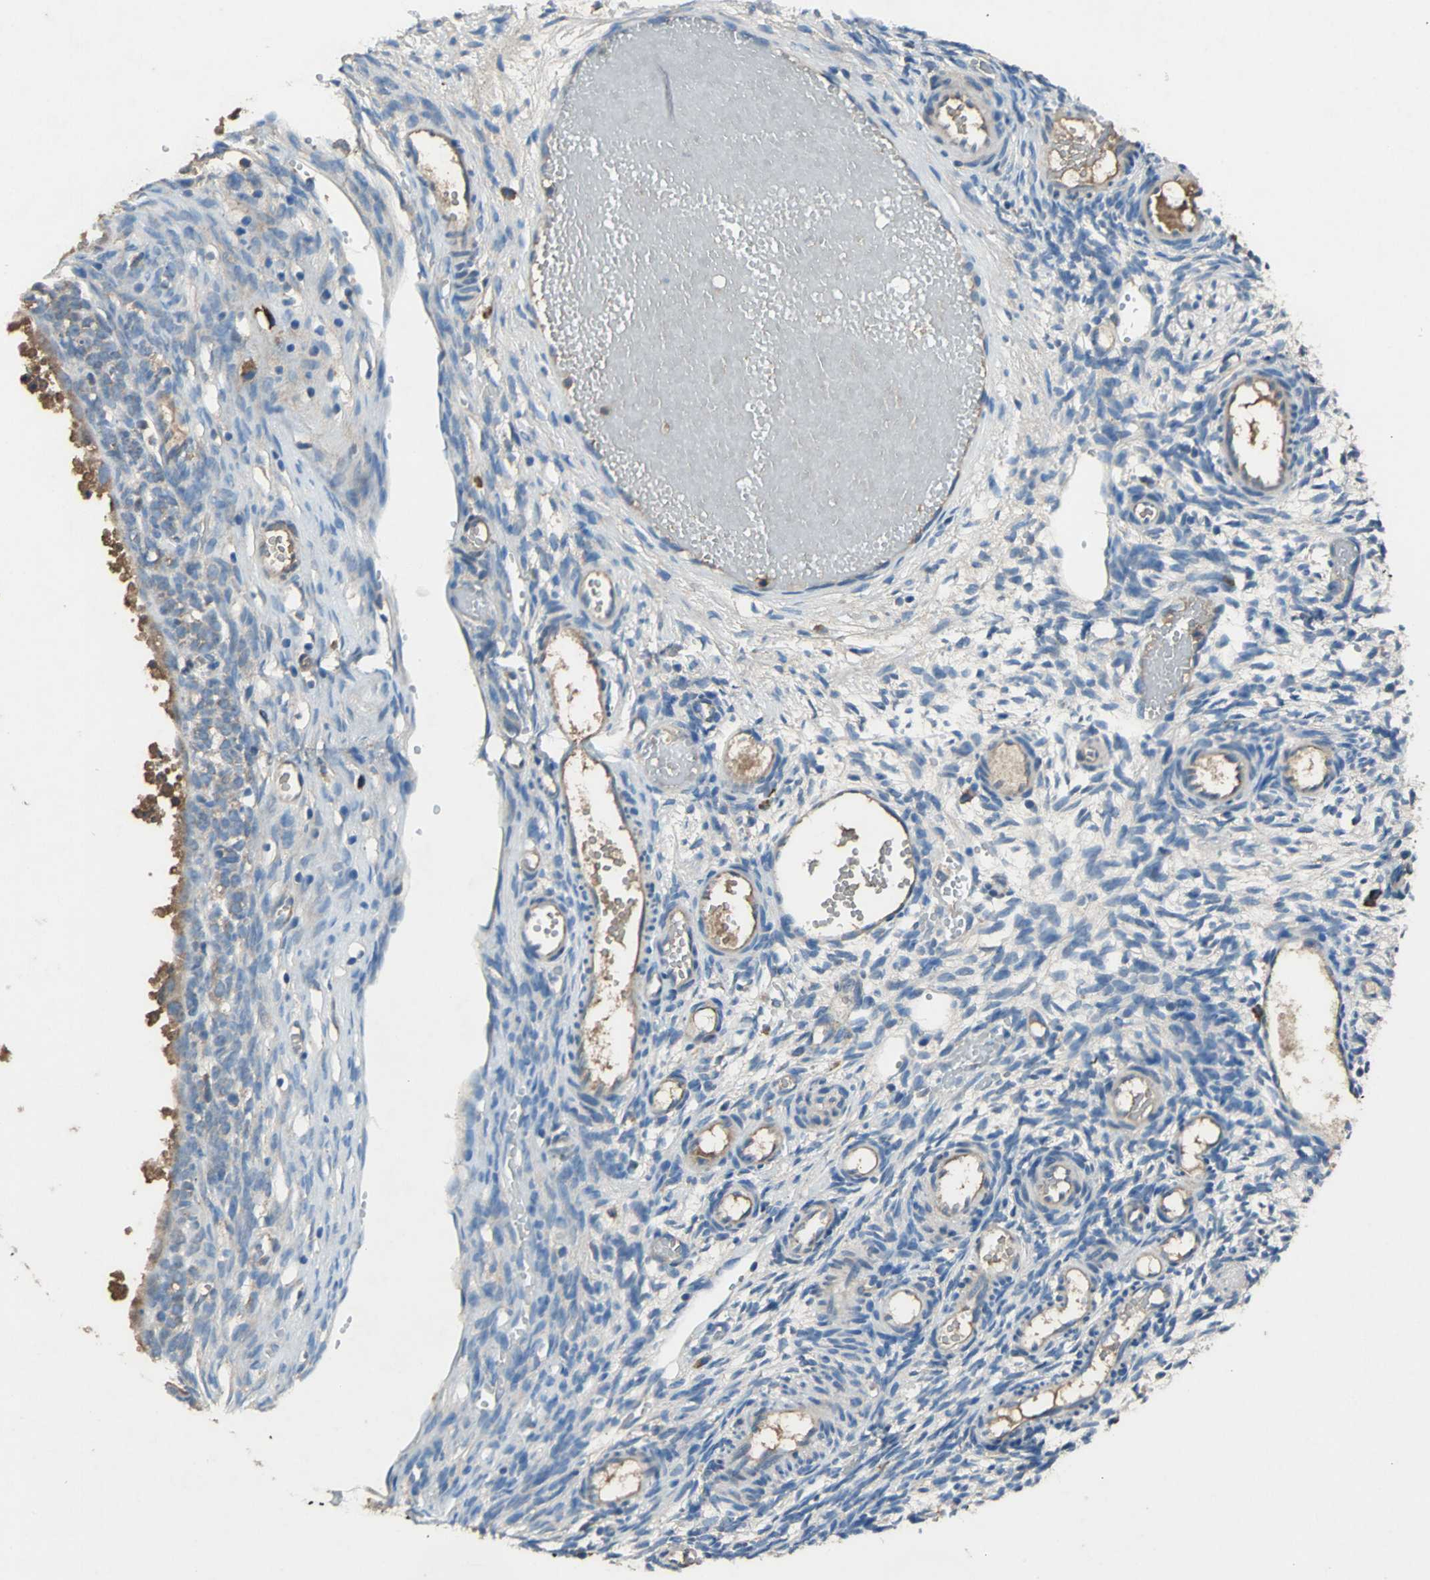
{"staining": {"intensity": "negative", "quantity": "none", "location": "none"}, "tissue": "ovary", "cell_type": "Ovarian stroma cells", "image_type": "normal", "snomed": [{"axis": "morphology", "description": "Normal tissue, NOS"}, {"axis": "topography", "description": "Ovary"}], "caption": "There is no significant expression in ovarian stroma cells of ovary. (DAB (3,3'-diaminobenzidine) immunohistochemistry, high magnification).", "gene": "HEPH", "patient": {"sex": "female", "age": 35}}